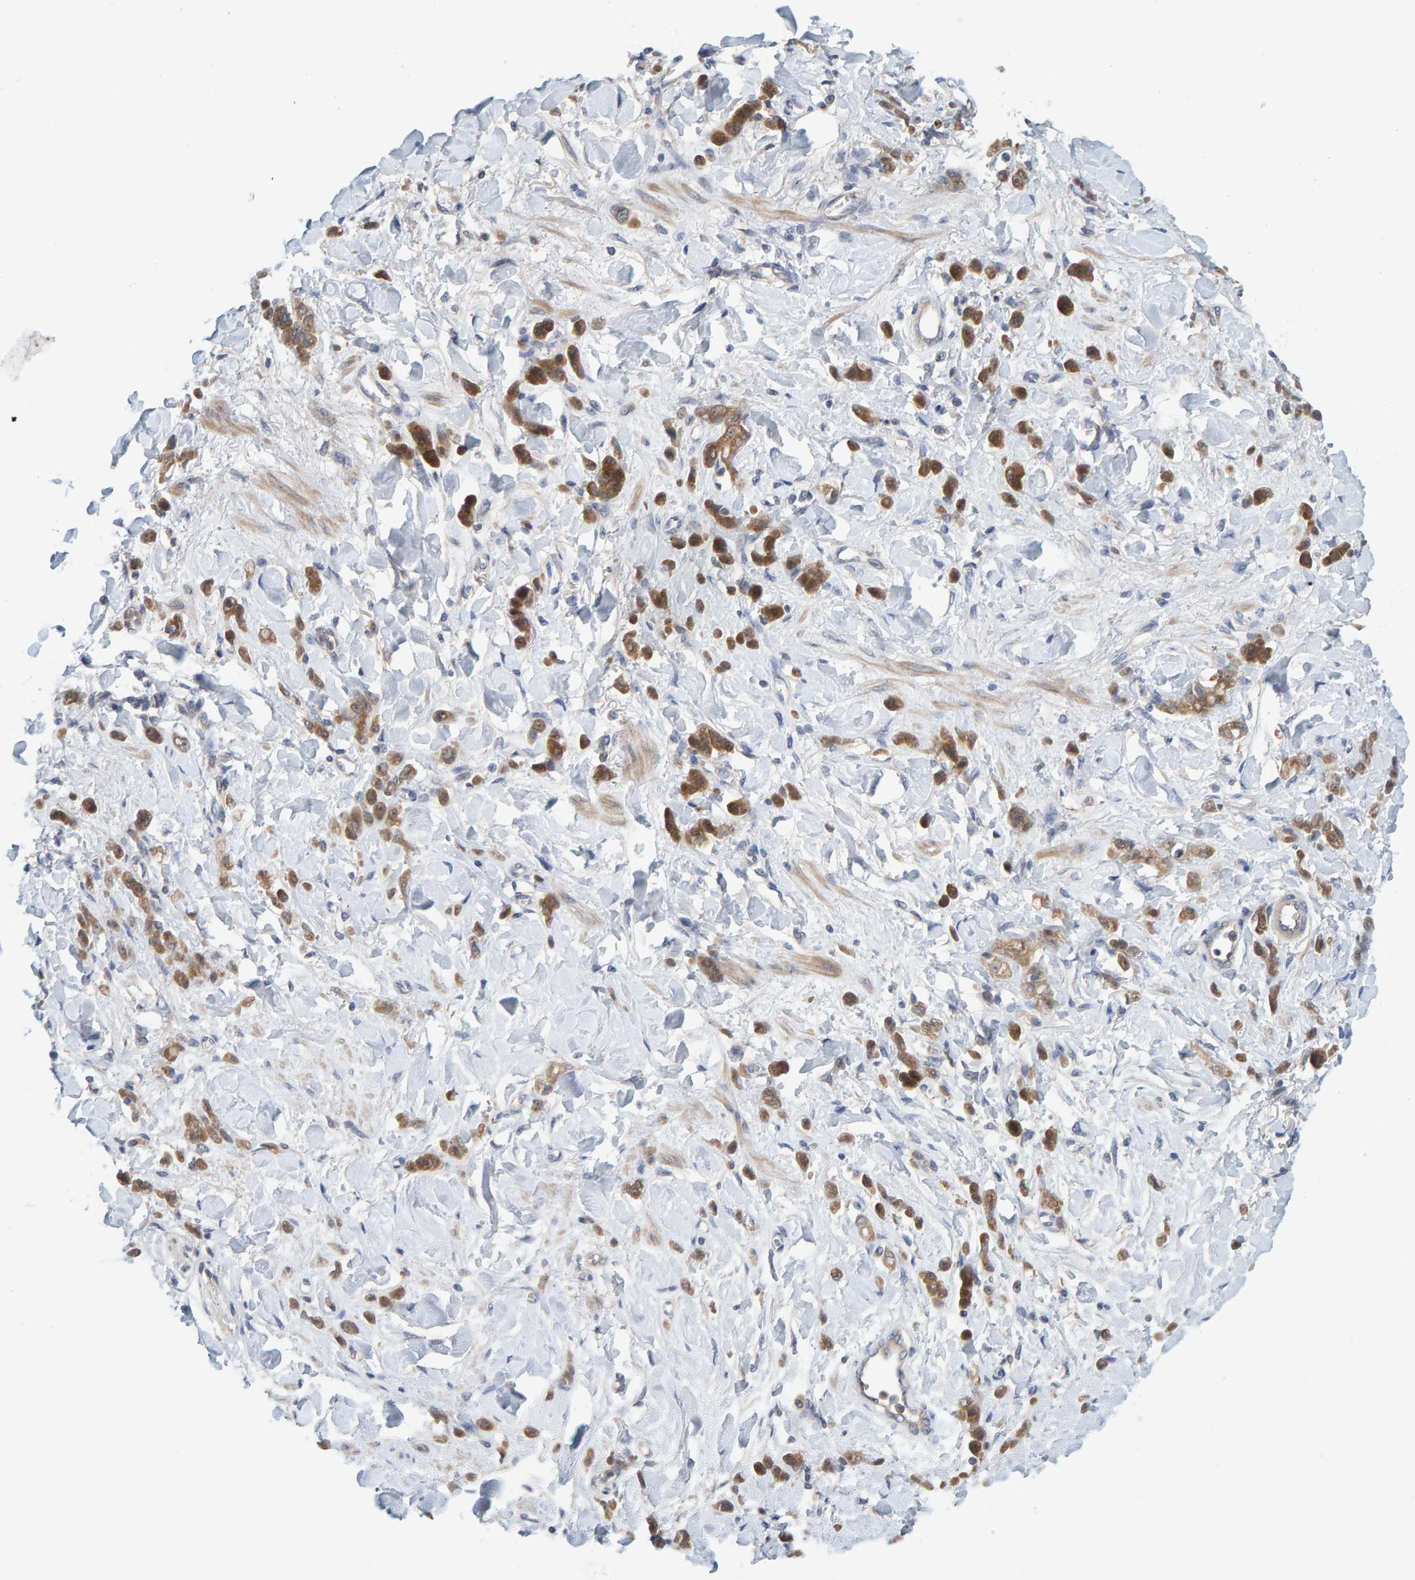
{"staining": {"intensity": "moderate", "quantity": ">75%", "location": "cytoplasmic/membranous"}, "tissue": "stomach cancer", "cell_type": "Tumor cells", "image_type": "cancer", "snomed": [{"axis": "morphology", "description": "Normal tissue, NOS"}, {"axis": "morphology", "description": "Adenocarcinoma, NOS"}, {"axis": "topography", "description": "Stomach"}], "caption": "IHC (DAB) staining of adenocarcinoma (stomach) displays moderate cytoplasmic/membranous protein staining in approximately >75% of tumor cells.", "gene": "TATDN1", "patient": {"sex": "male", "age": 82}}